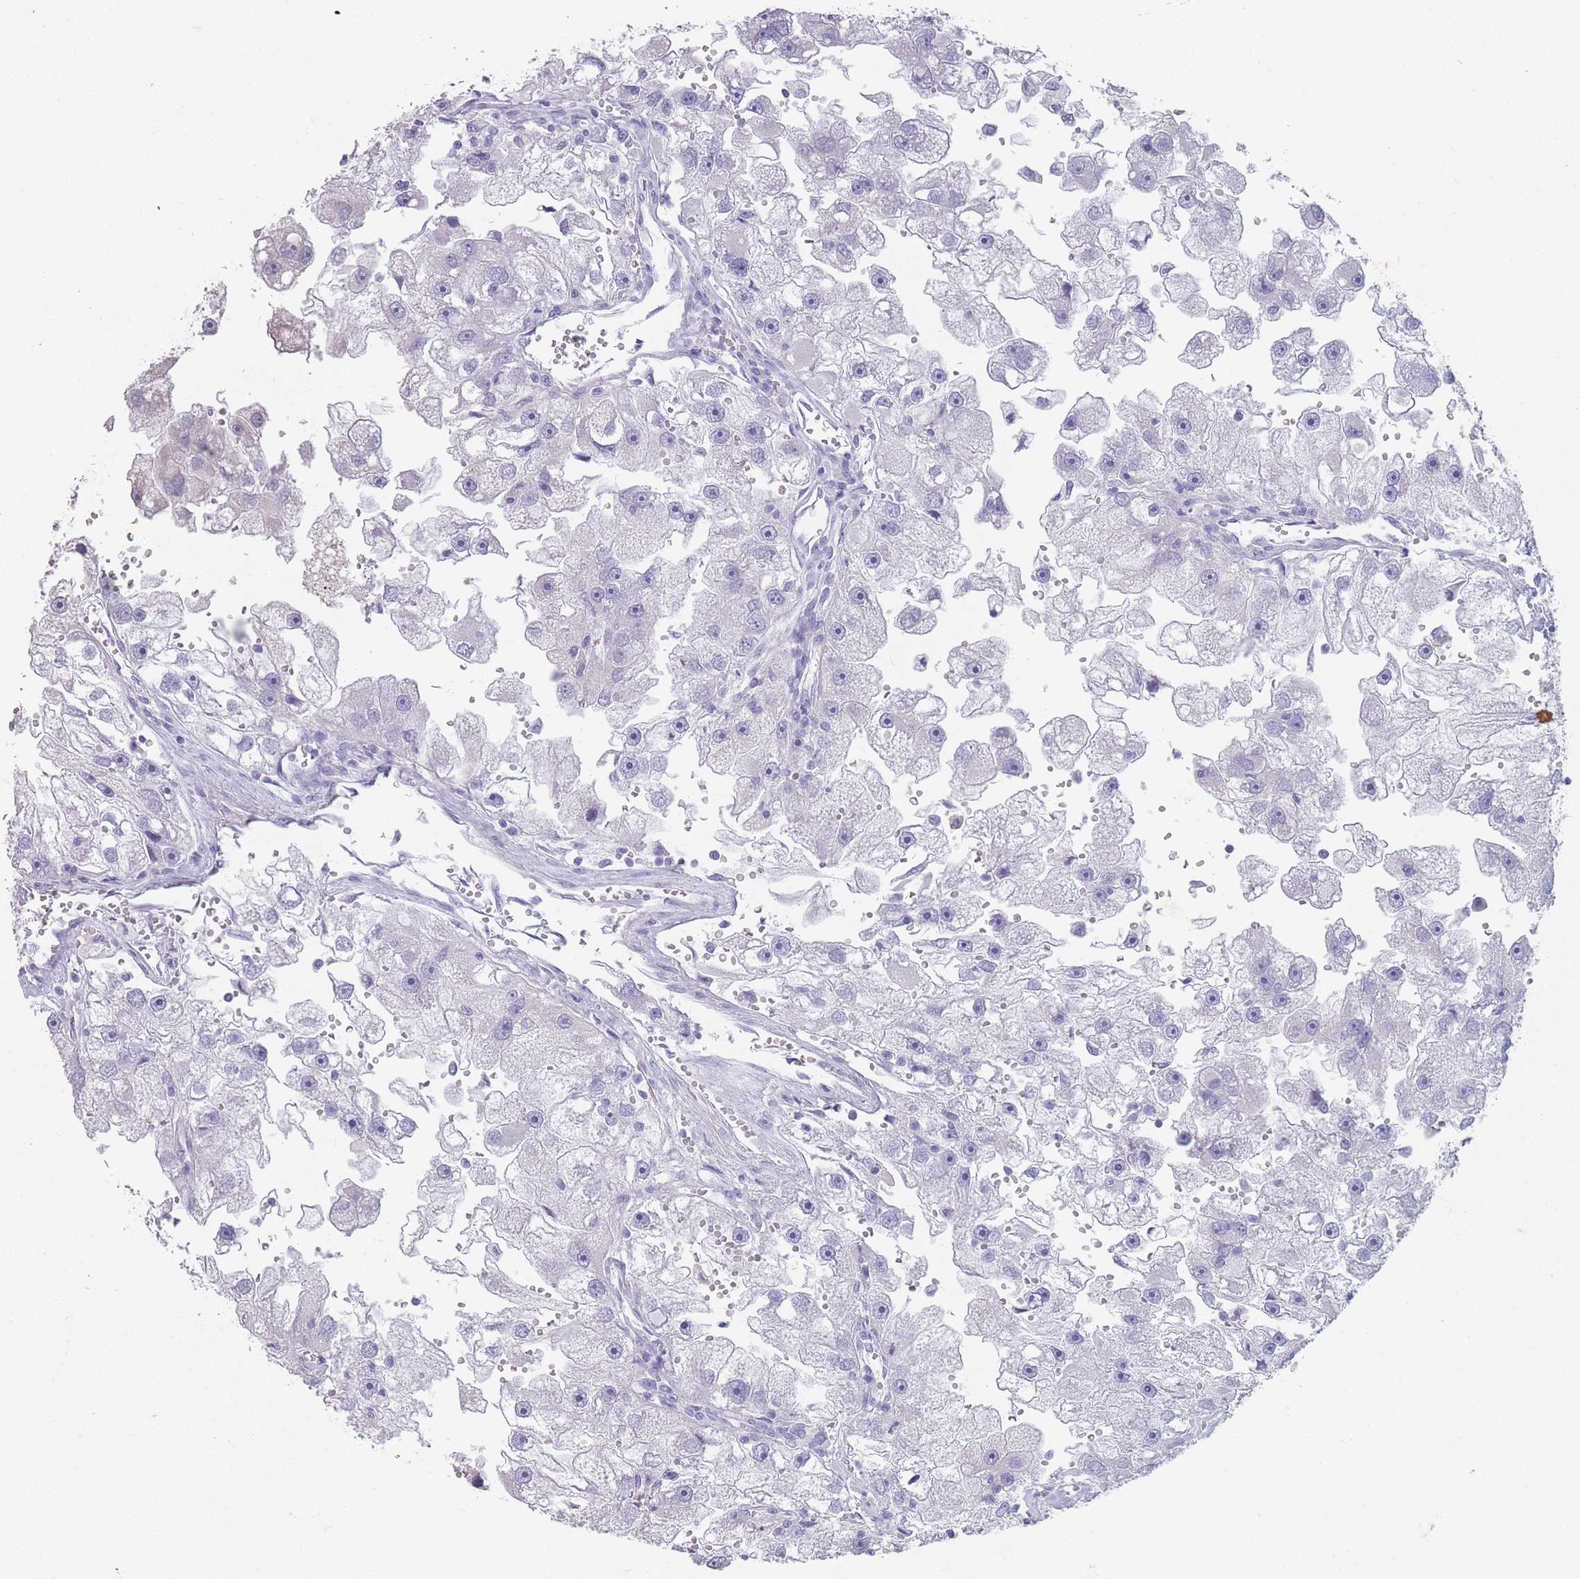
{"staining": {"intensity": "negative", "quantity": "none", "location": "none"}, "tissue": "renal cancer", "cell_type": "Tumor cells", "image_type": "cancer", "snomed": [{"axis": "morphology", "description": "Adenocarcinoma, NOS"}, {"axis": "topography", "description": "Kidney"}], "caption": "Immunohistochemistry photomicrograph of neoplastic tissue: adenocarcinoma (renal) stained with DAB (3,3'-diaminobenzidine) reveals no significant protein expression in tumor cells.", "gene": "RHBG", "patient": {"sex": "male", "age": 63}}